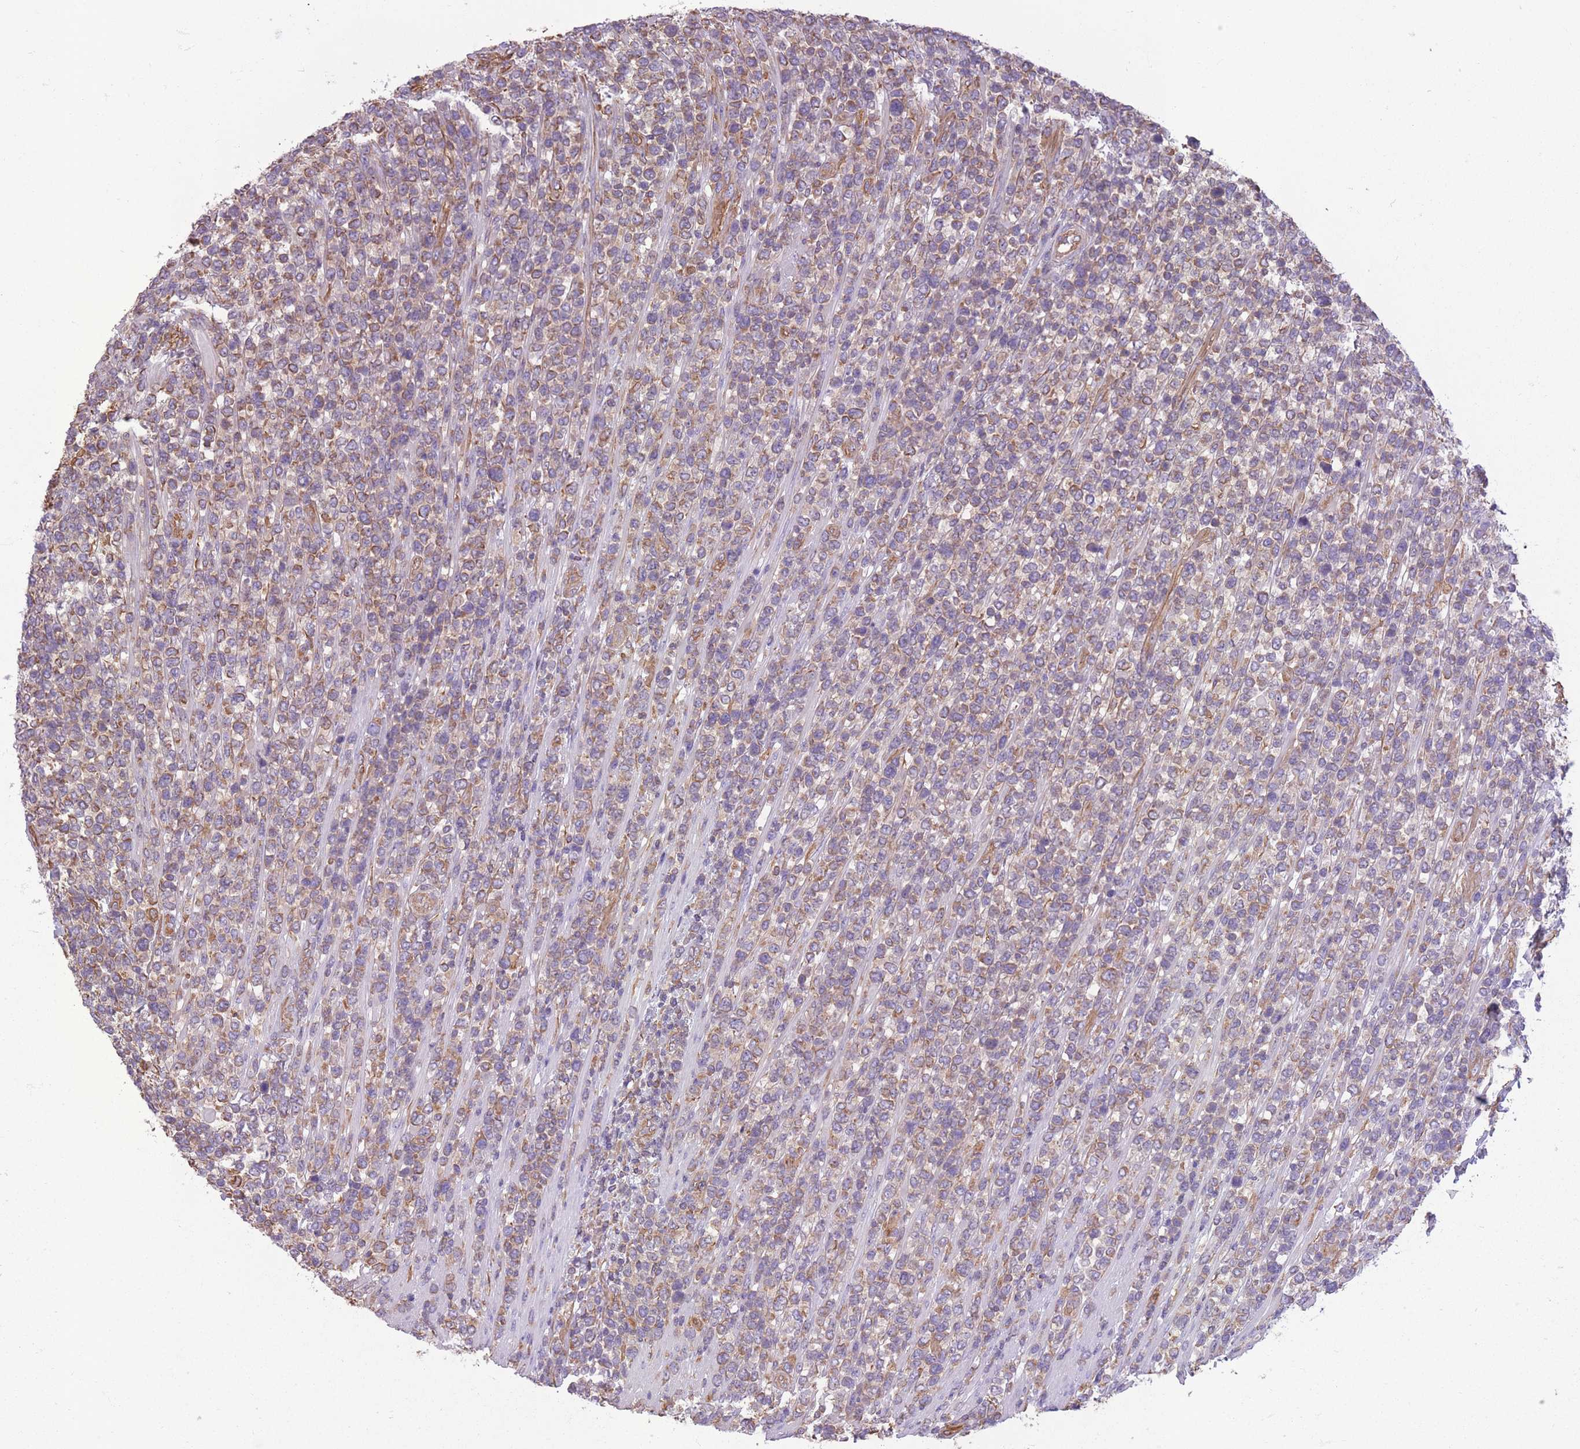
{"staining": {"intensity": "moderate", "quantity": "25%-75%", "location": "cytoplasmic/membranous"}, "tissue": "lymphoma", "cell_type": "Tumor cells", "image_type": "cancer", "snomed": [{"axis": "morphology", "description": "Malignant lymphoma, non-Hodgkin's type, High grade"}, {"axis": "topography", "description": "Soft tissue"}], "caption": "A micrograph of human malignant lymphoma, non-Hodgkin's type (high-grade) stained for a protein shows moderate cytoplasmic/membranous brown staining in tumor cells.", "gene": "ADD1", "patient": {"sex": "female", "age": 56}}